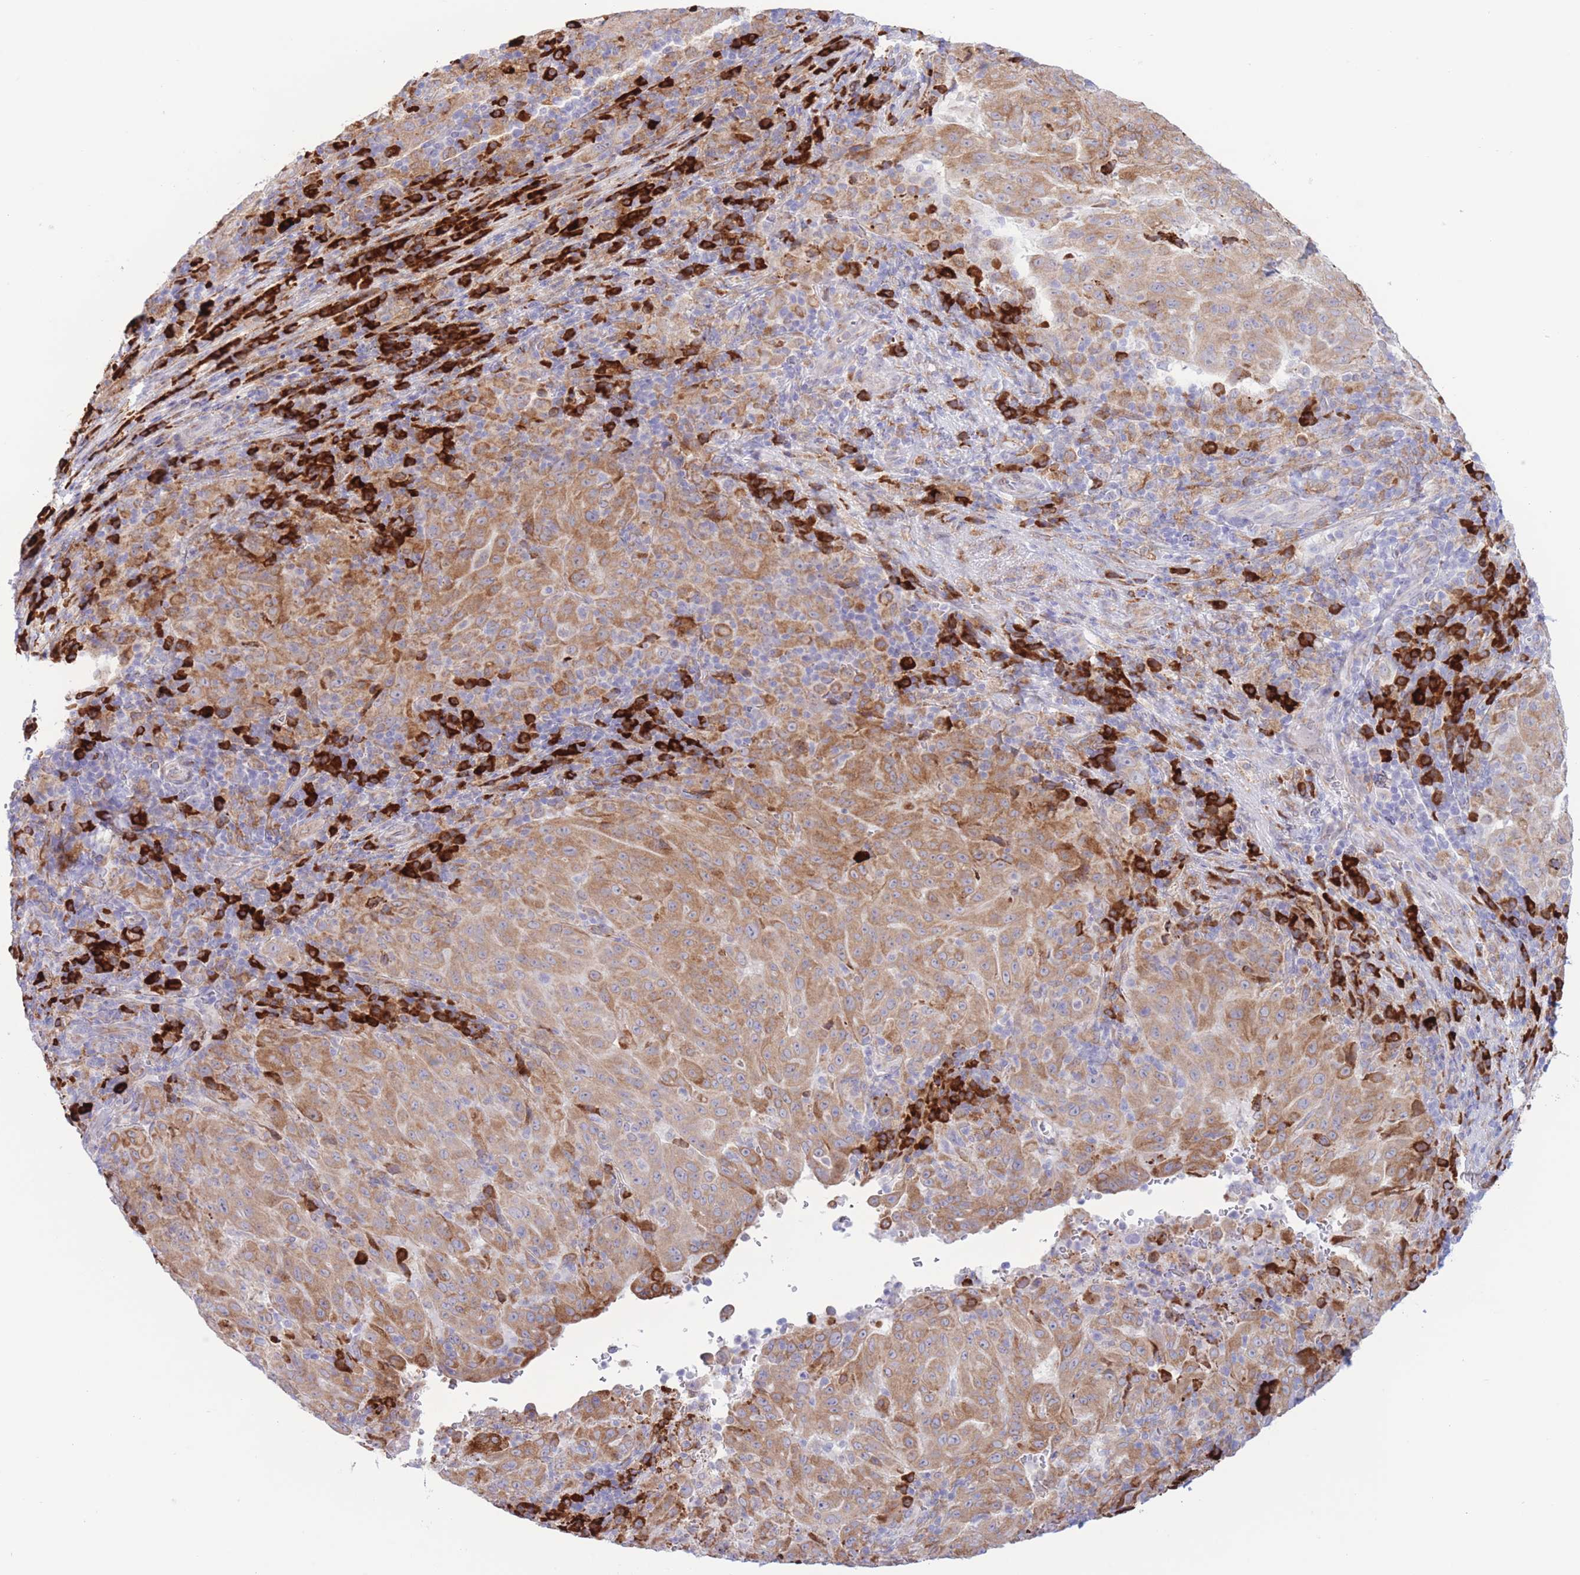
{"staining": {"intensity": "moderate", "quantity": ">75%", "location": "cytoplasmic/membranous"}, "tissue": "pancreatic cancer", "cell_type": "Tumor cells", "image_type": "cancer", "snomed": [{"axis": "morphology", "description": "Adenocarcinoma, NOS"}, {"axis": "topography", "description": "Pancreas"}], "caption": "High-power microscopy captured an IHC image of pancreatic adenocarcinoma, revealing moderate cytoplasmic/membranous expression in approximately >75% of tumor cells.", "gene": "MYDGF", "patient": {"sex": "male", "age": 63}}